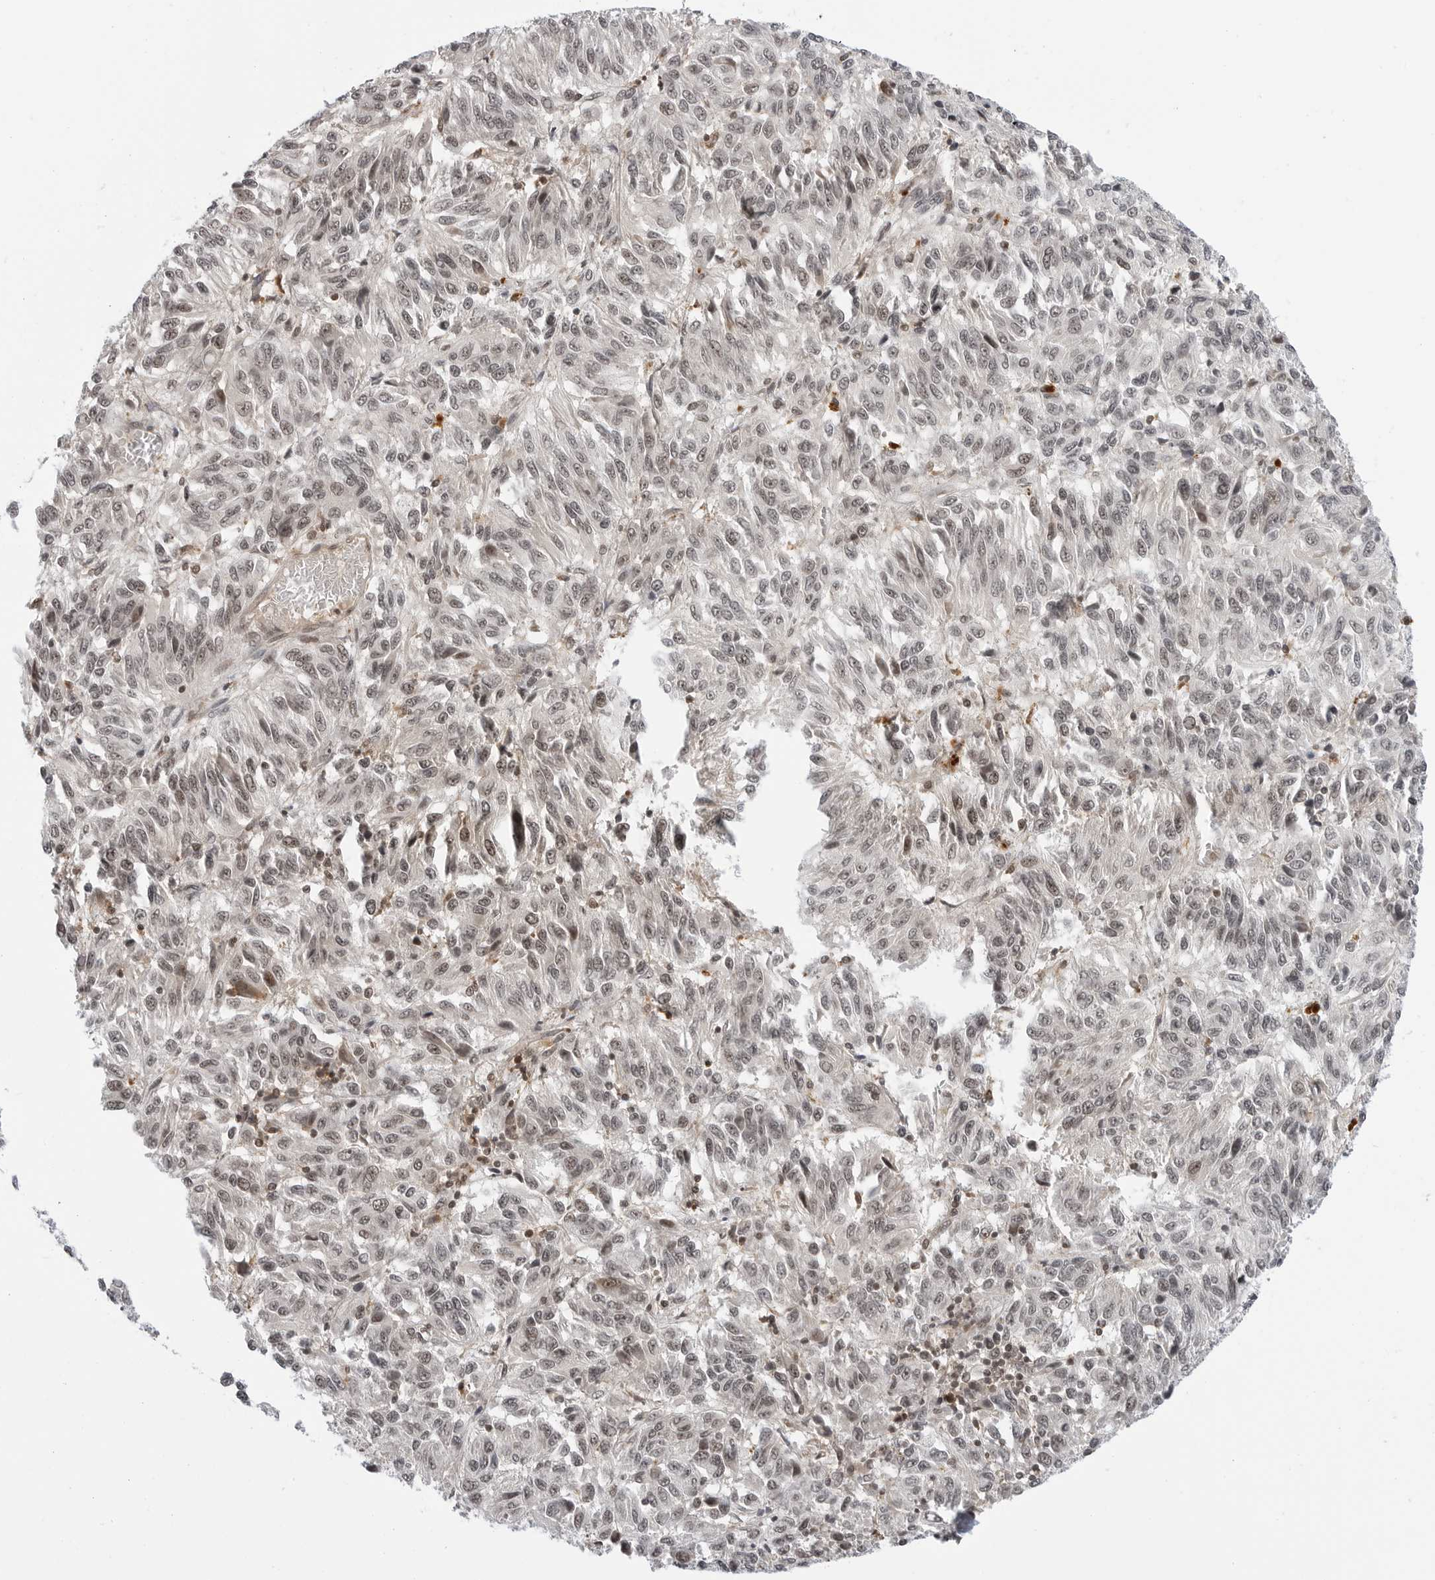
{"staining": {"intensity": "weak", "quantity": ">75%", "location": "nuclear"}, "tissue": "melanoma", "cell_type": "Tumor cells", "image_type": "cancer", "snomed": [{"axis": "morphology", "description": "Malignant melanoma, Metastatic site"}, {"axis": "topography", "description": "Lung"}], "caption": "Malignant melanoma (metastatic site) tissue demonstrates weak nuclear staining in approximately >75% of tumor cells", "gene": "C8orf33", "patient": {"sex": "male", "age": 64}}